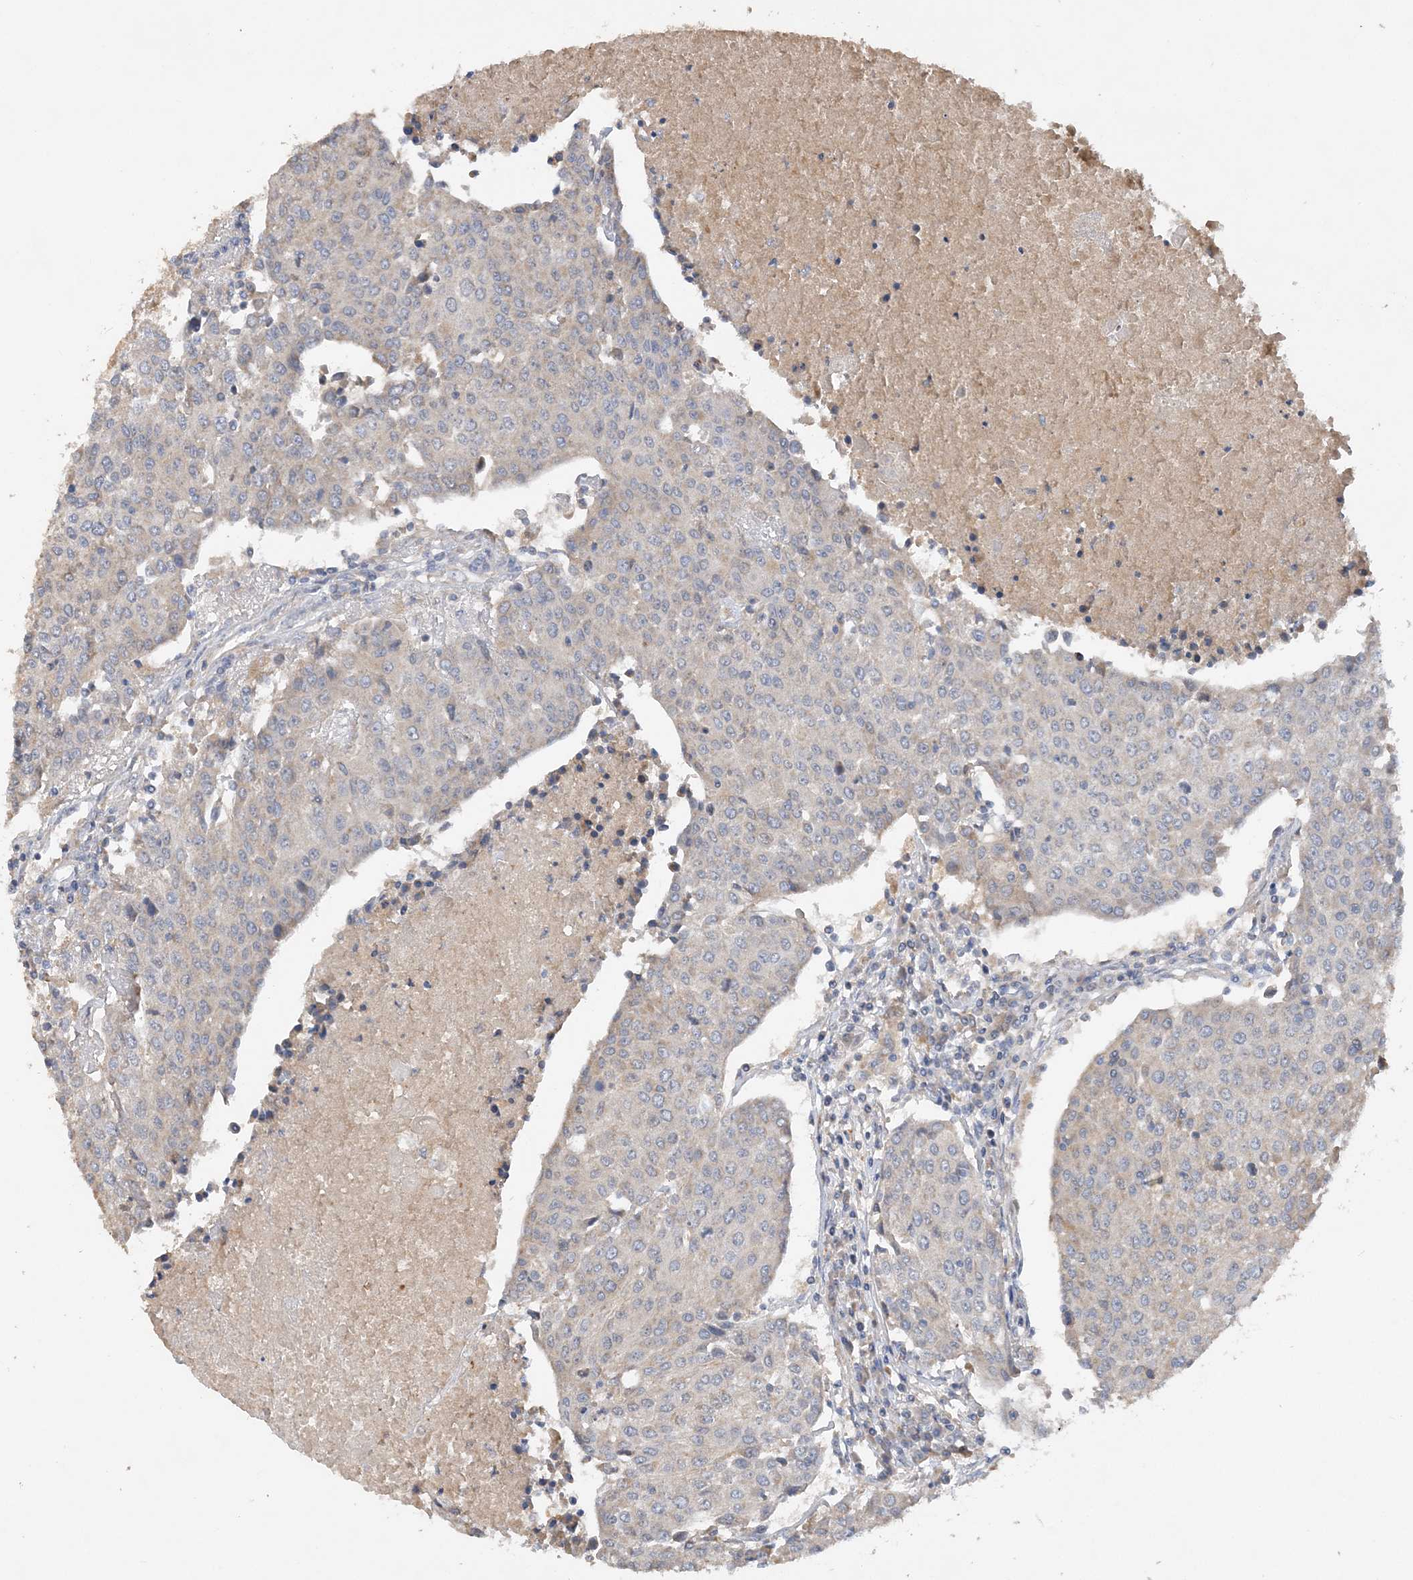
{"staining": {"intensity": "weak", "quantity": "<25%", "location": "cytoplasmic/membranous"}, "tissue": "urothelial cancer", "cell_type": "Tumor cells", "image_type": "cancer", "snomed": [{"axis": "morphology", "description": "Urothelial carcinoma, High grade"}, {"axis": "topography", "description": "Urinary bladder"}], "caption": "High-grade urothelial carcinoma stained for a protein using immunohistochemistry displays no positivity tumor cells.", "gene": "GRINA", "patient": {"sex": "female", "age": 85}}